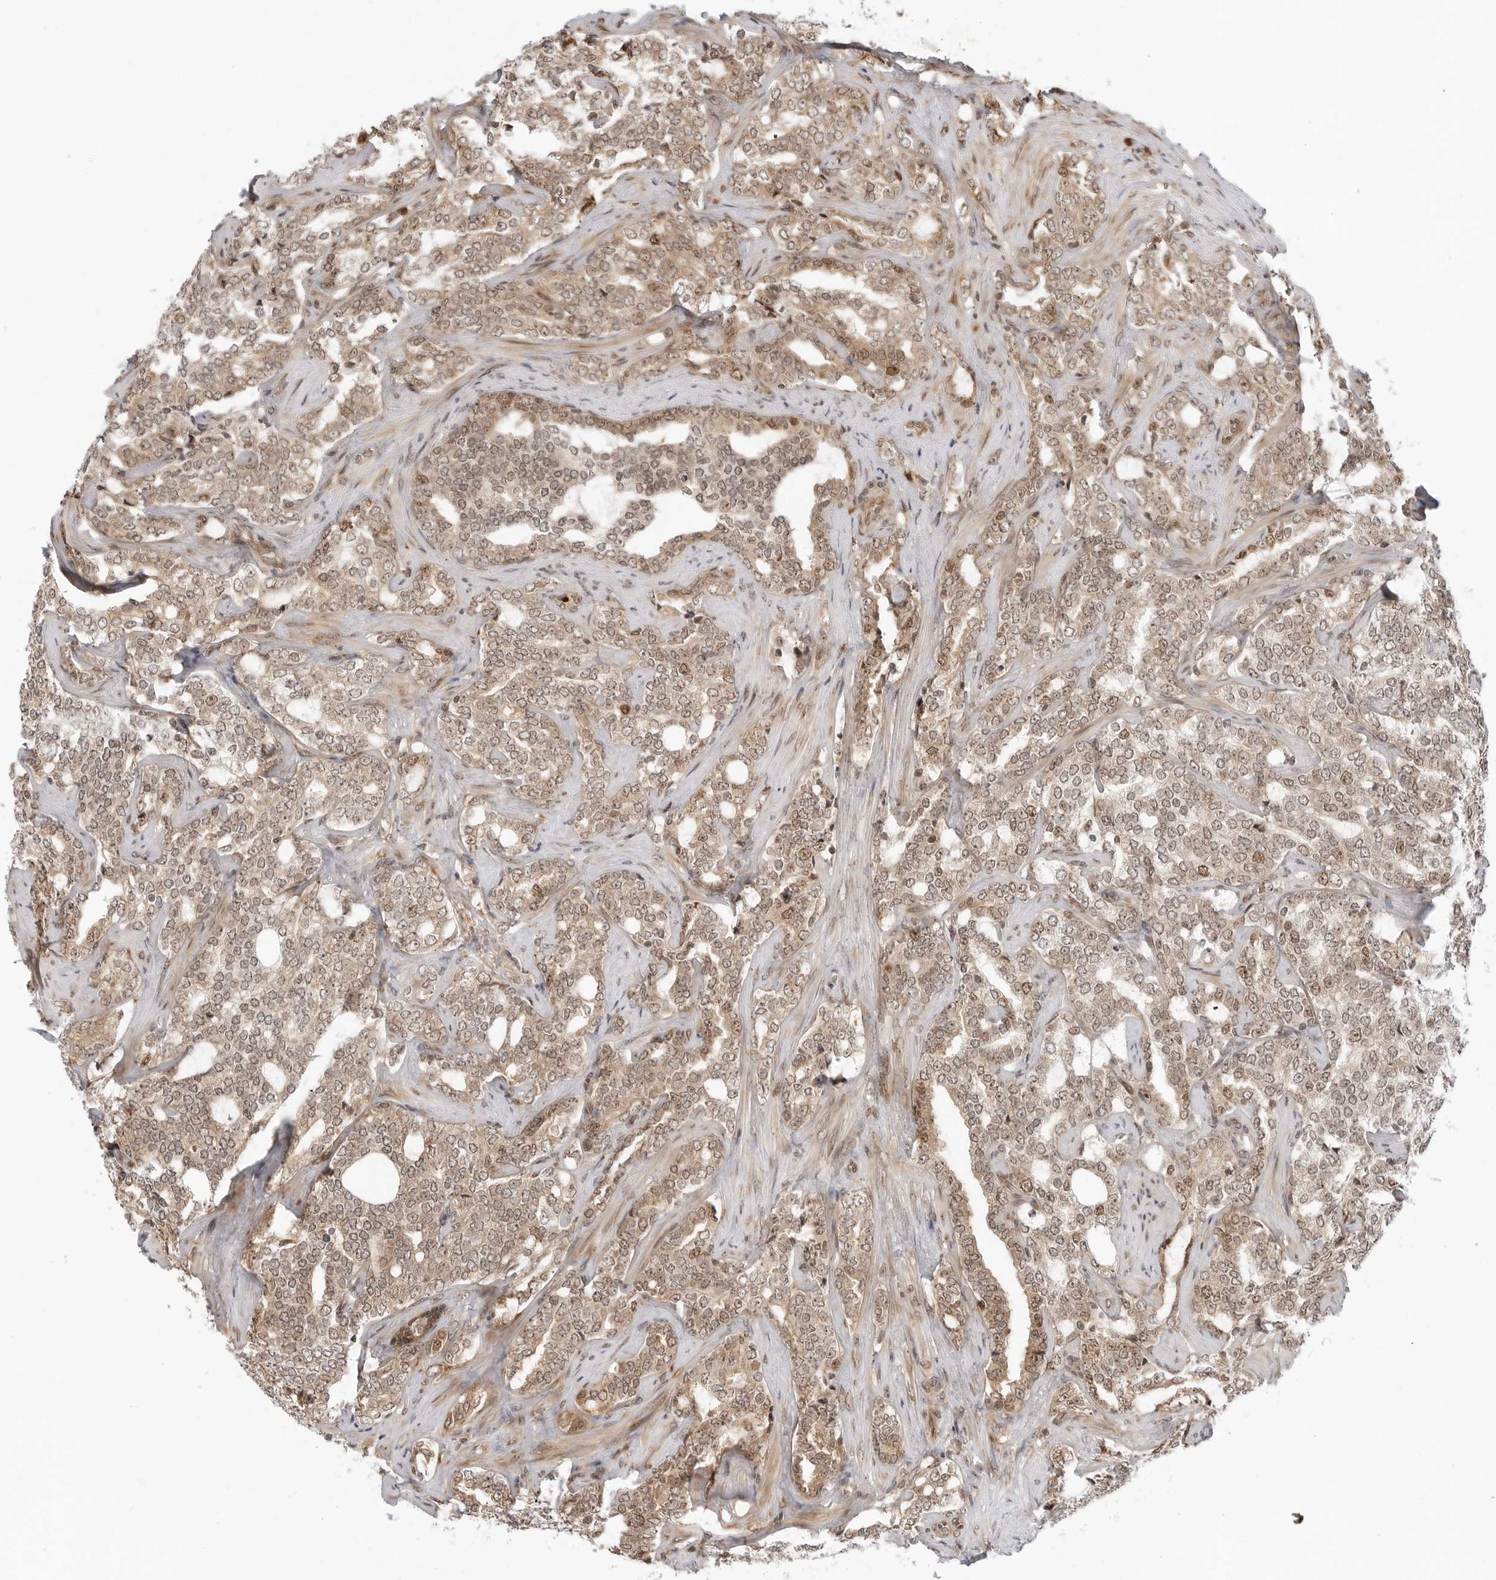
{"staining": {"intensity": "weak", "quantity": ">75%", "location": "cytoplasmic/membranous,nuclear"}, "tissue": "prostate cancer", "cell_type": "Tumor cells", "image_type": "cancer", "snomed": [{"axis": "morphology", "description": "Adenocarcinoma, High grade"}, {"axis": "topography", "description": "Prostate"}], "caption": "Prostate adenocarcinoma (high-grade) was stained to show a protein in brown. There is low levels of weak cytoplasmic/membranous and nuclear positivity in approximately >75% of tumor cells.", "gene": "TIPRL", "patient": {"sex": "male", "age": 64}}